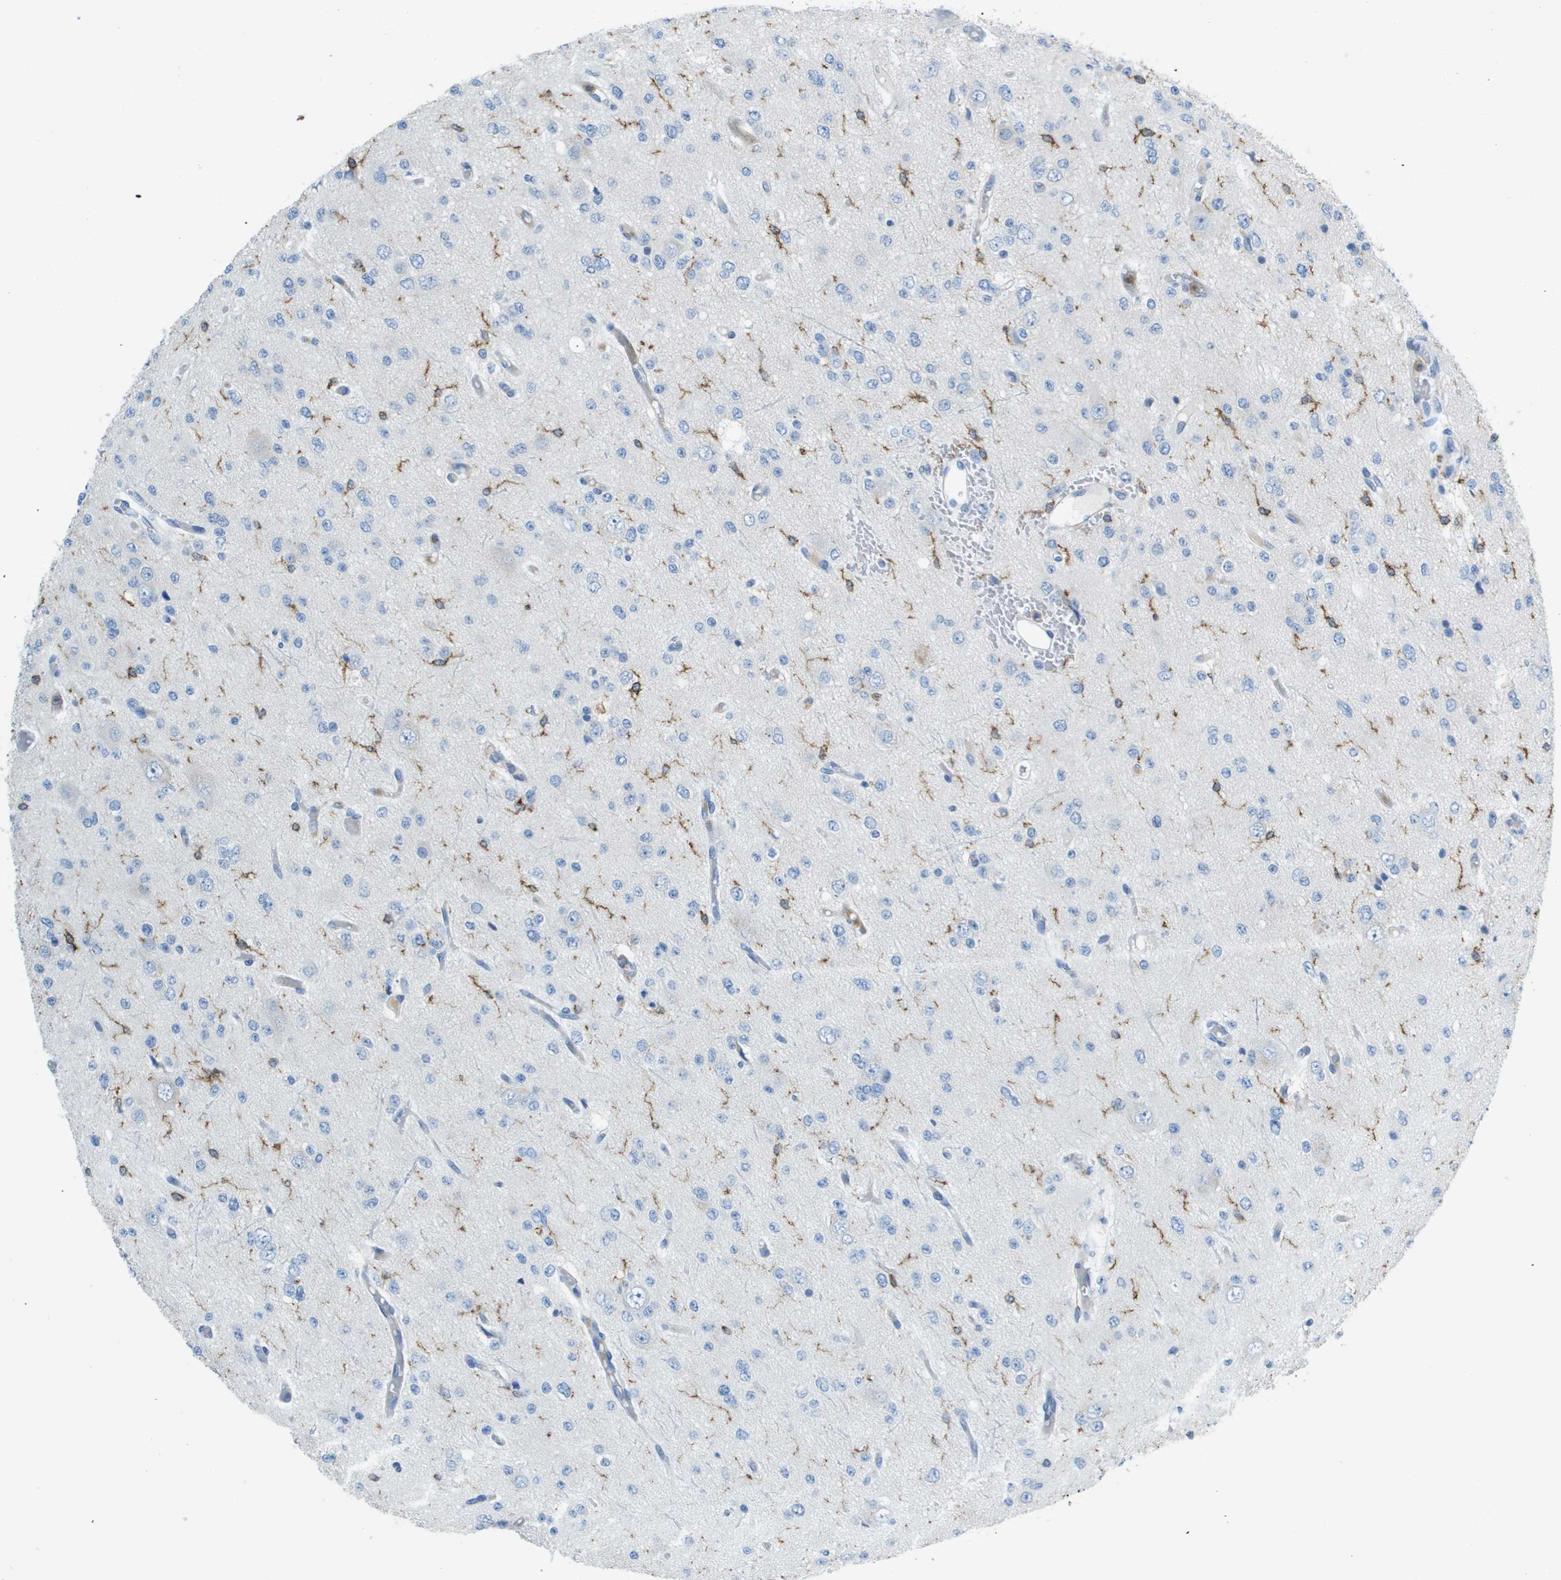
{"staining": {"intensity": "moderate", "quantity": "<25%", "location": "cytoplasmic/membranous"}, "tissue": "glioma", "cell_type": "Tumor cells", "image_type": "cancer", "snomed": [{"axis": "morphology", "description": "Glioma, malignant, Low grade"}, {"axis": "topography", "description": "Brain"}], "caption": "Malignant glioma (low-grade) tissue exhibits moderate cytoplasmic/membranous positivity in approximately <25% of tumor cells, visualized by immunohistochemistry.", "gene": "APBB1IP", "patient": {"sex": "male", "age": 38}}